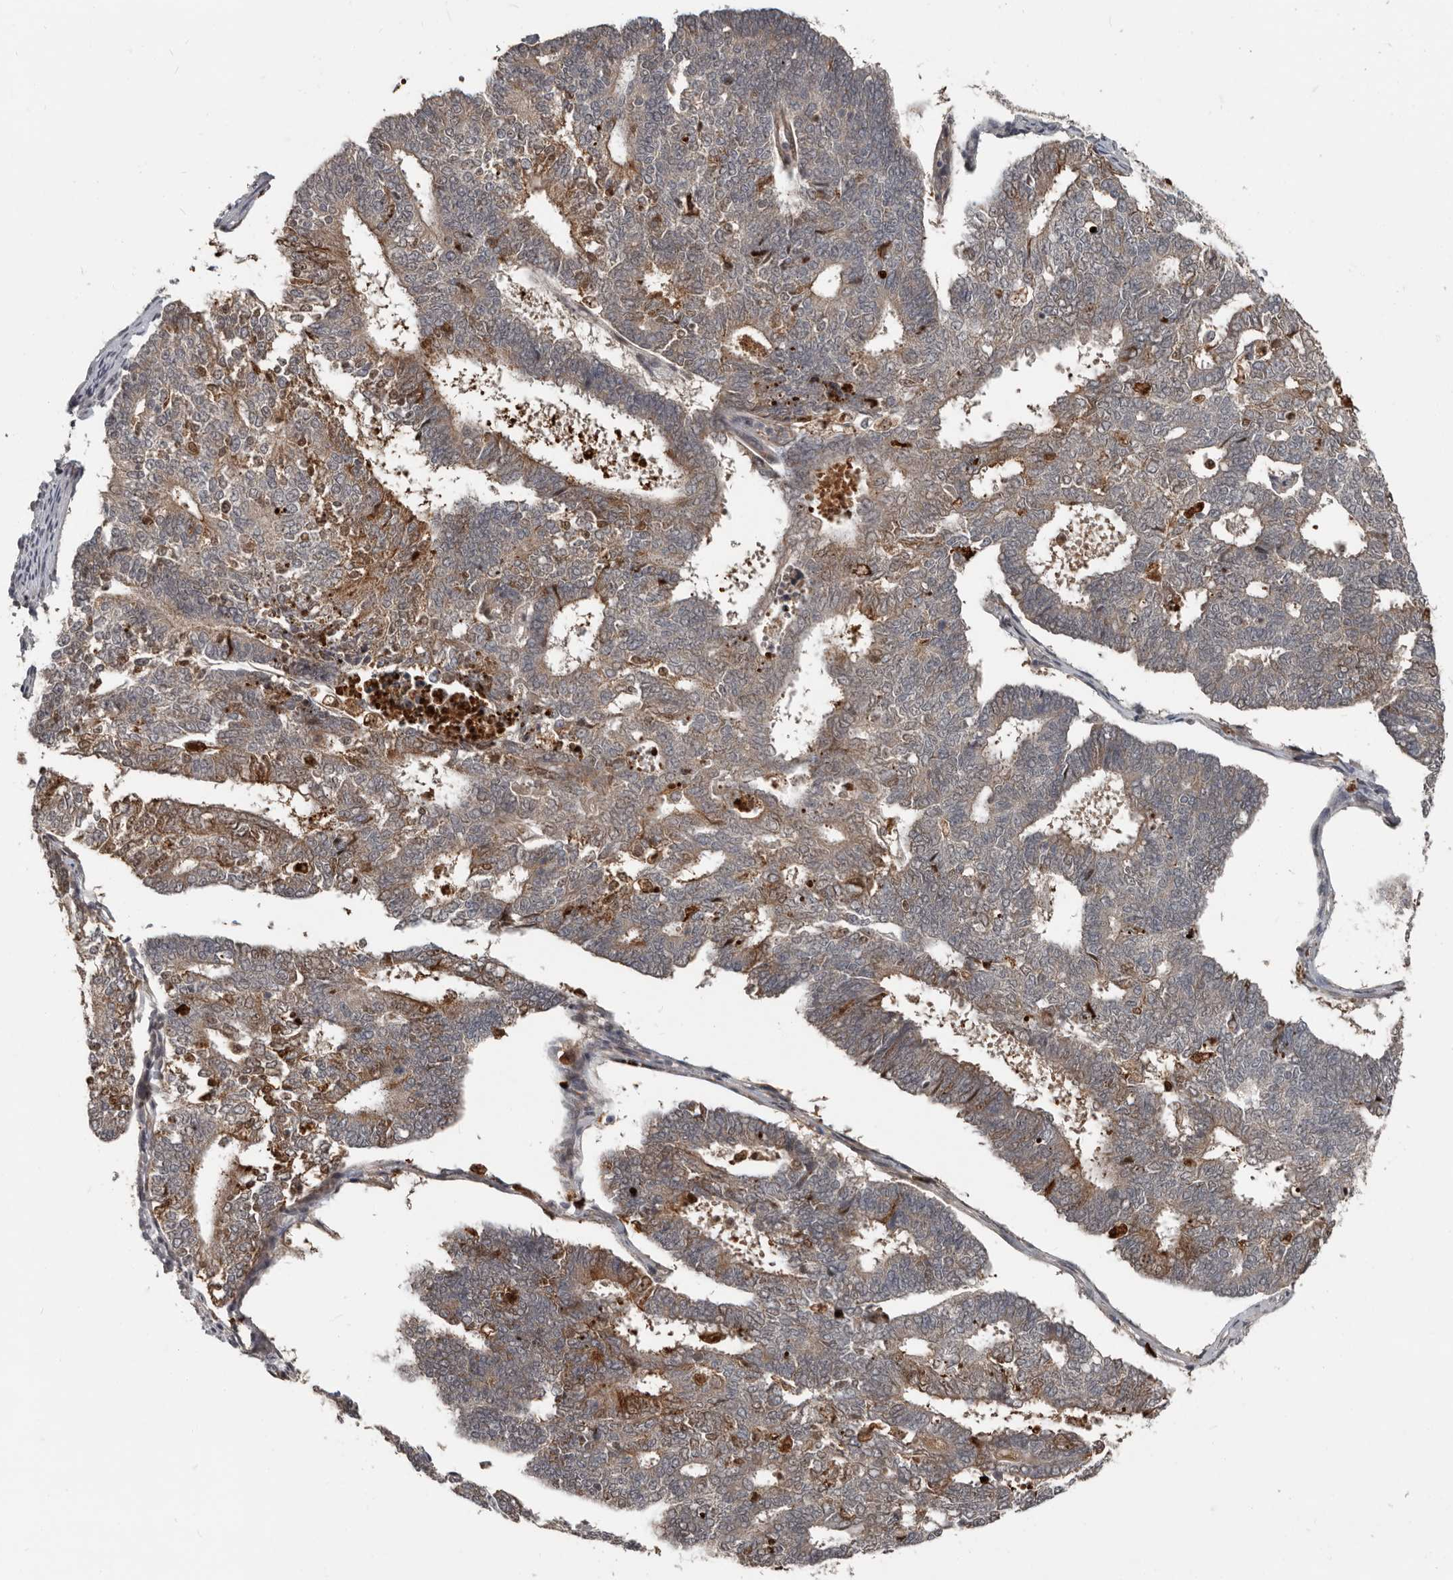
{"staining": {"intensity": "moderate", "quantity": "<25%", "location": "cytoplasmic/membranous"}, "tissue": "endometrial cancer", "cell_type": "Tumor cells", "image_type": "cancer", "snomed": [{"axis": "morphology", "description": "Adenocarcinoma, NOS"}, {"axis": "topography", "description": "Endometrium"}], "caption": "Tumor cells display low levels of moderate cytoplasmic/membranous positivity in approximately <25% of cells in endometrial adenocarcinoma. The staining was performed using DAB (3,3'-diaminobenzidine), with brown indicating positive protein expression. Nuclei are stained blue with hematoxylin.", "gene": "APOL6", "patient": {"sex": "female", "age": 70}}